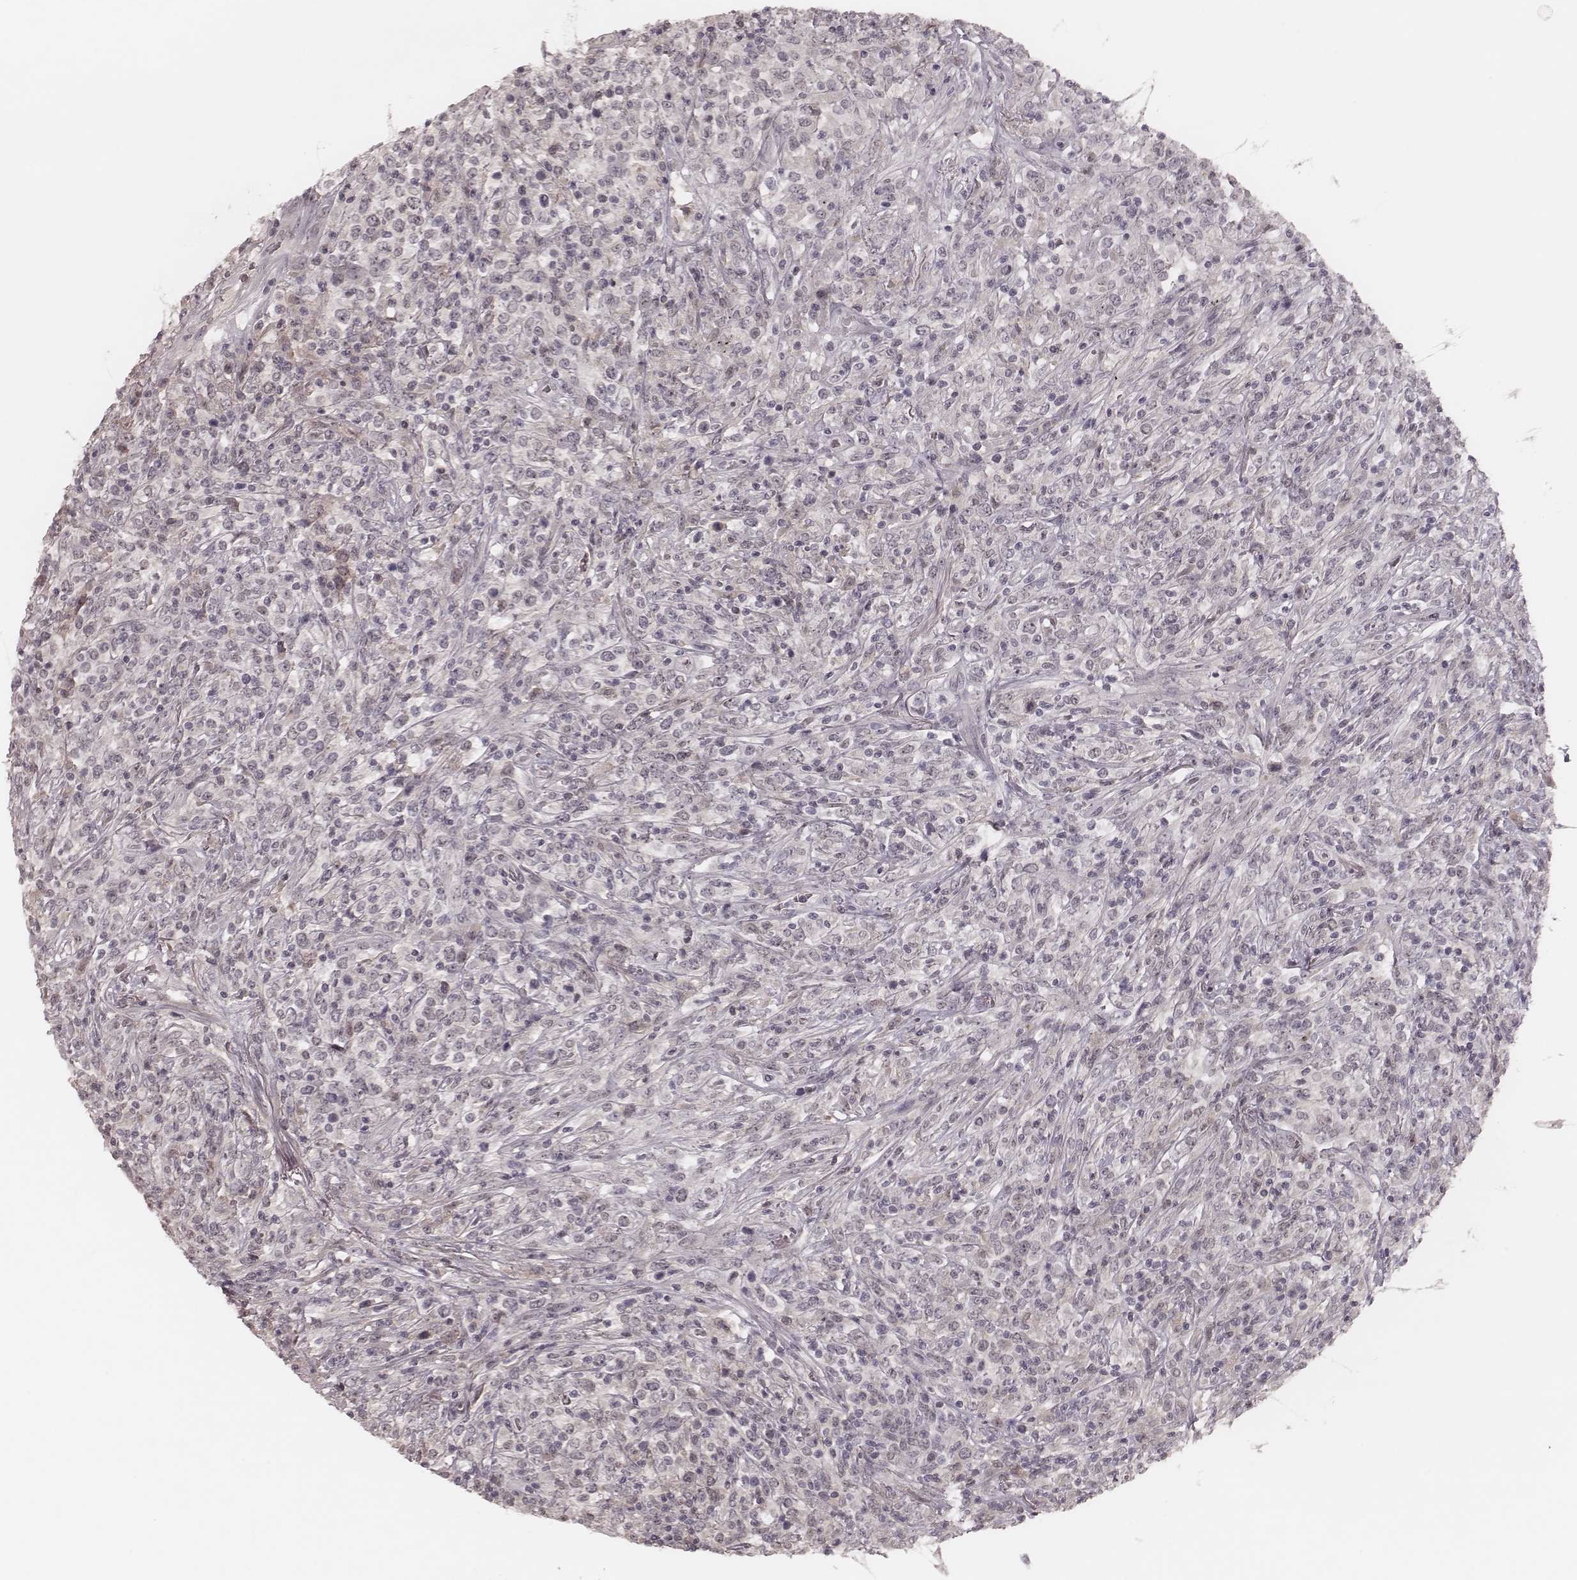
{"staining": {"intensity": "negative", "quantity": "none", "location": "none"}, "tissue": "lymphoma", "cell_type": "Tumor cells", "image_type": "cancer", "snomed": [{"axis": "morphology", "description": "Malignant lymphoma, non-Hodgkin's type, High grade"}, {"axis": "topography", "description": "Lung"}], "caption": "High-grade malignant lymphoma, non-Hodgkin's type was stained to show a protein in brown. There is no significant staining in tumor cells.", "gene": "FAM13B", "patient": {"sex": "male", "age": 79}}